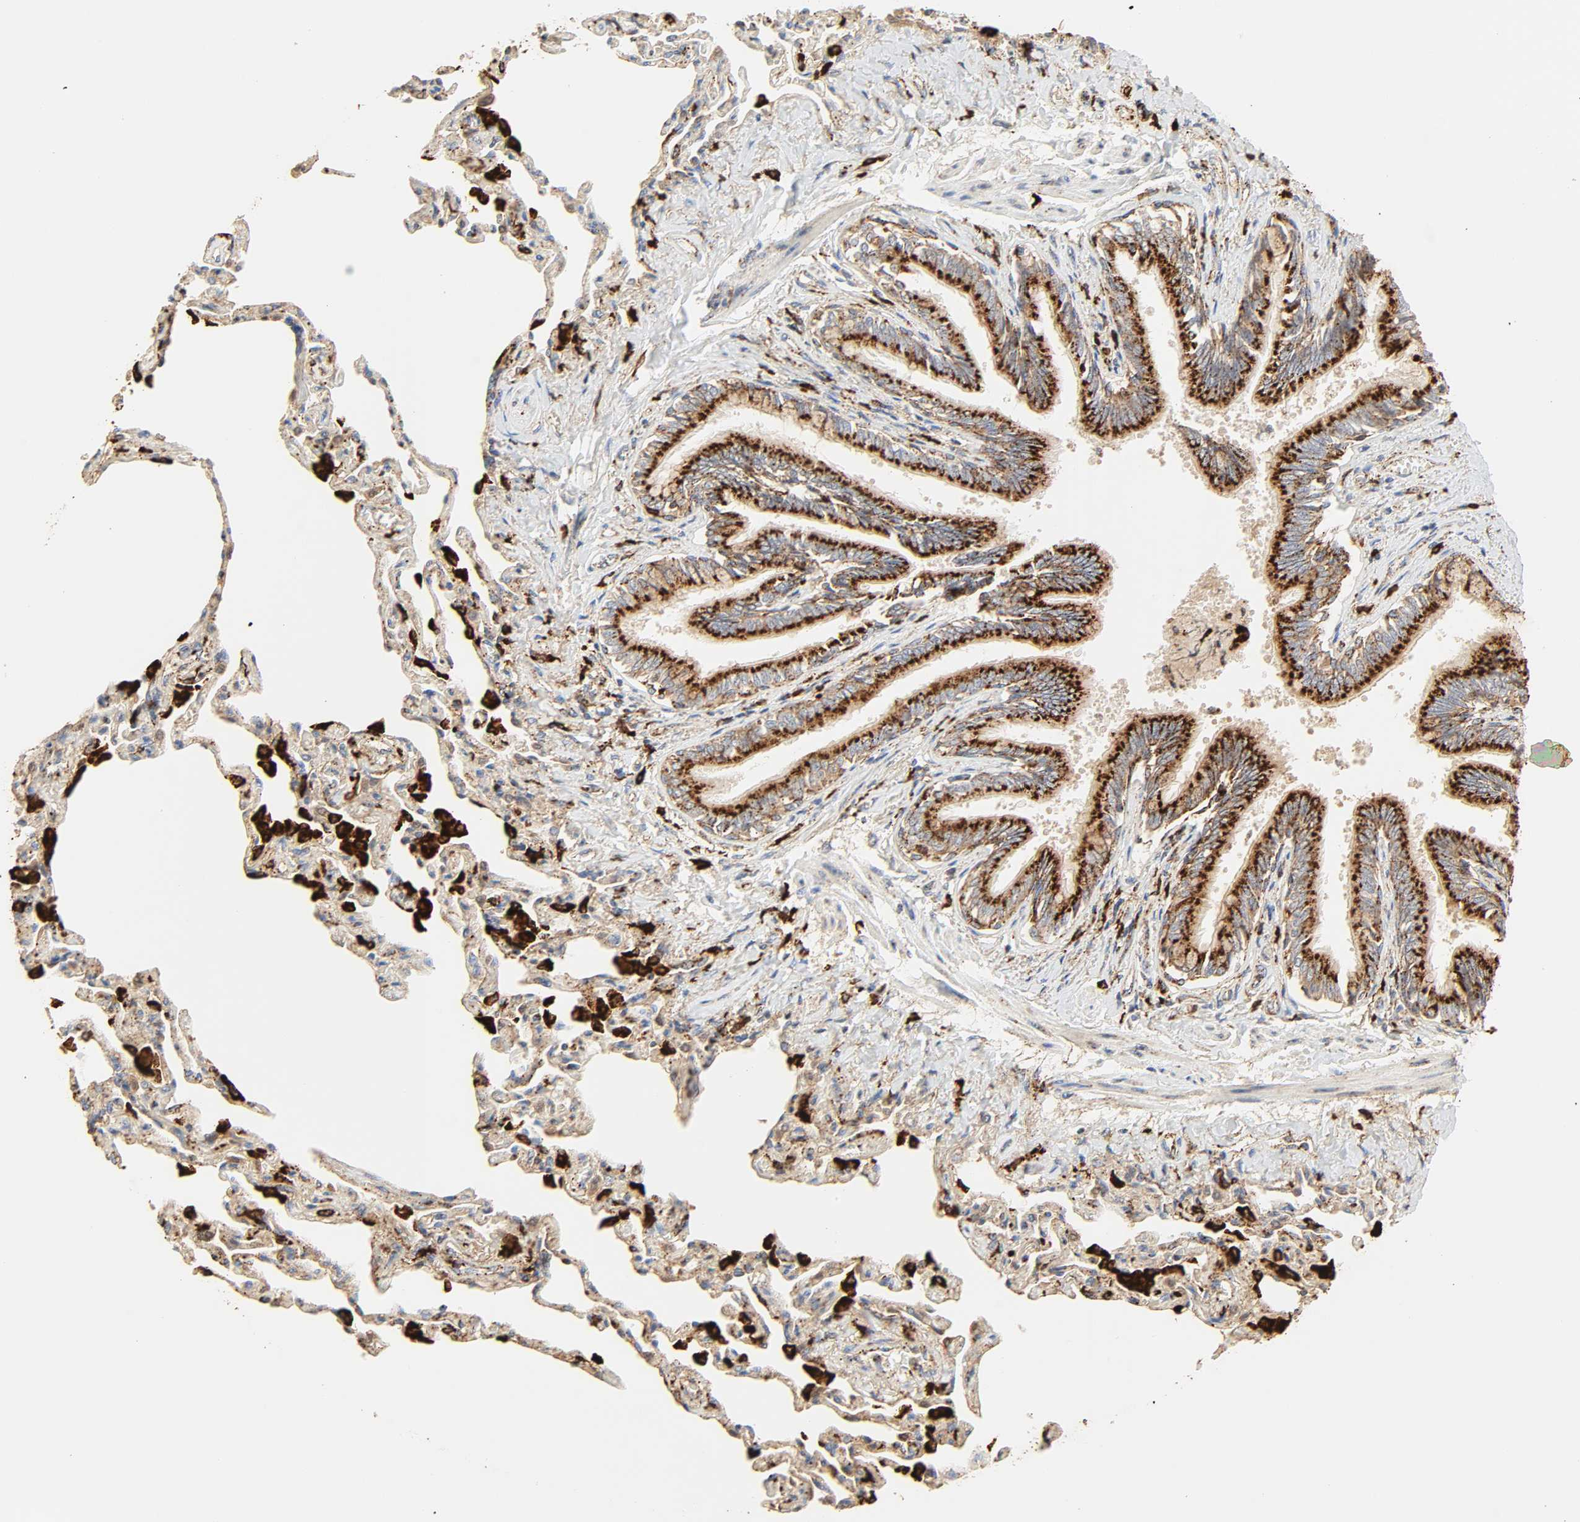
{"staining": {"intensity": "strong", "quantity": ">75%", "location": "cytoplasmic/membranous"}, "tissue": "bronchus", "cell_type": "Respiratory epithelial cells", "image_type": "normal", "snomed": [{"axis": "morphology", "description": "Normal tissue, NOS"}, {"axis": "topography", "description": "Lung"}], "caption": "Strong cytoplasmic/membranous staining for a protein is seen in about >75% of respiratory epithelial cells of normal bronchus using IHC.", "gene": "PSAP", "patient": {"sex": "male", "age": 64}}